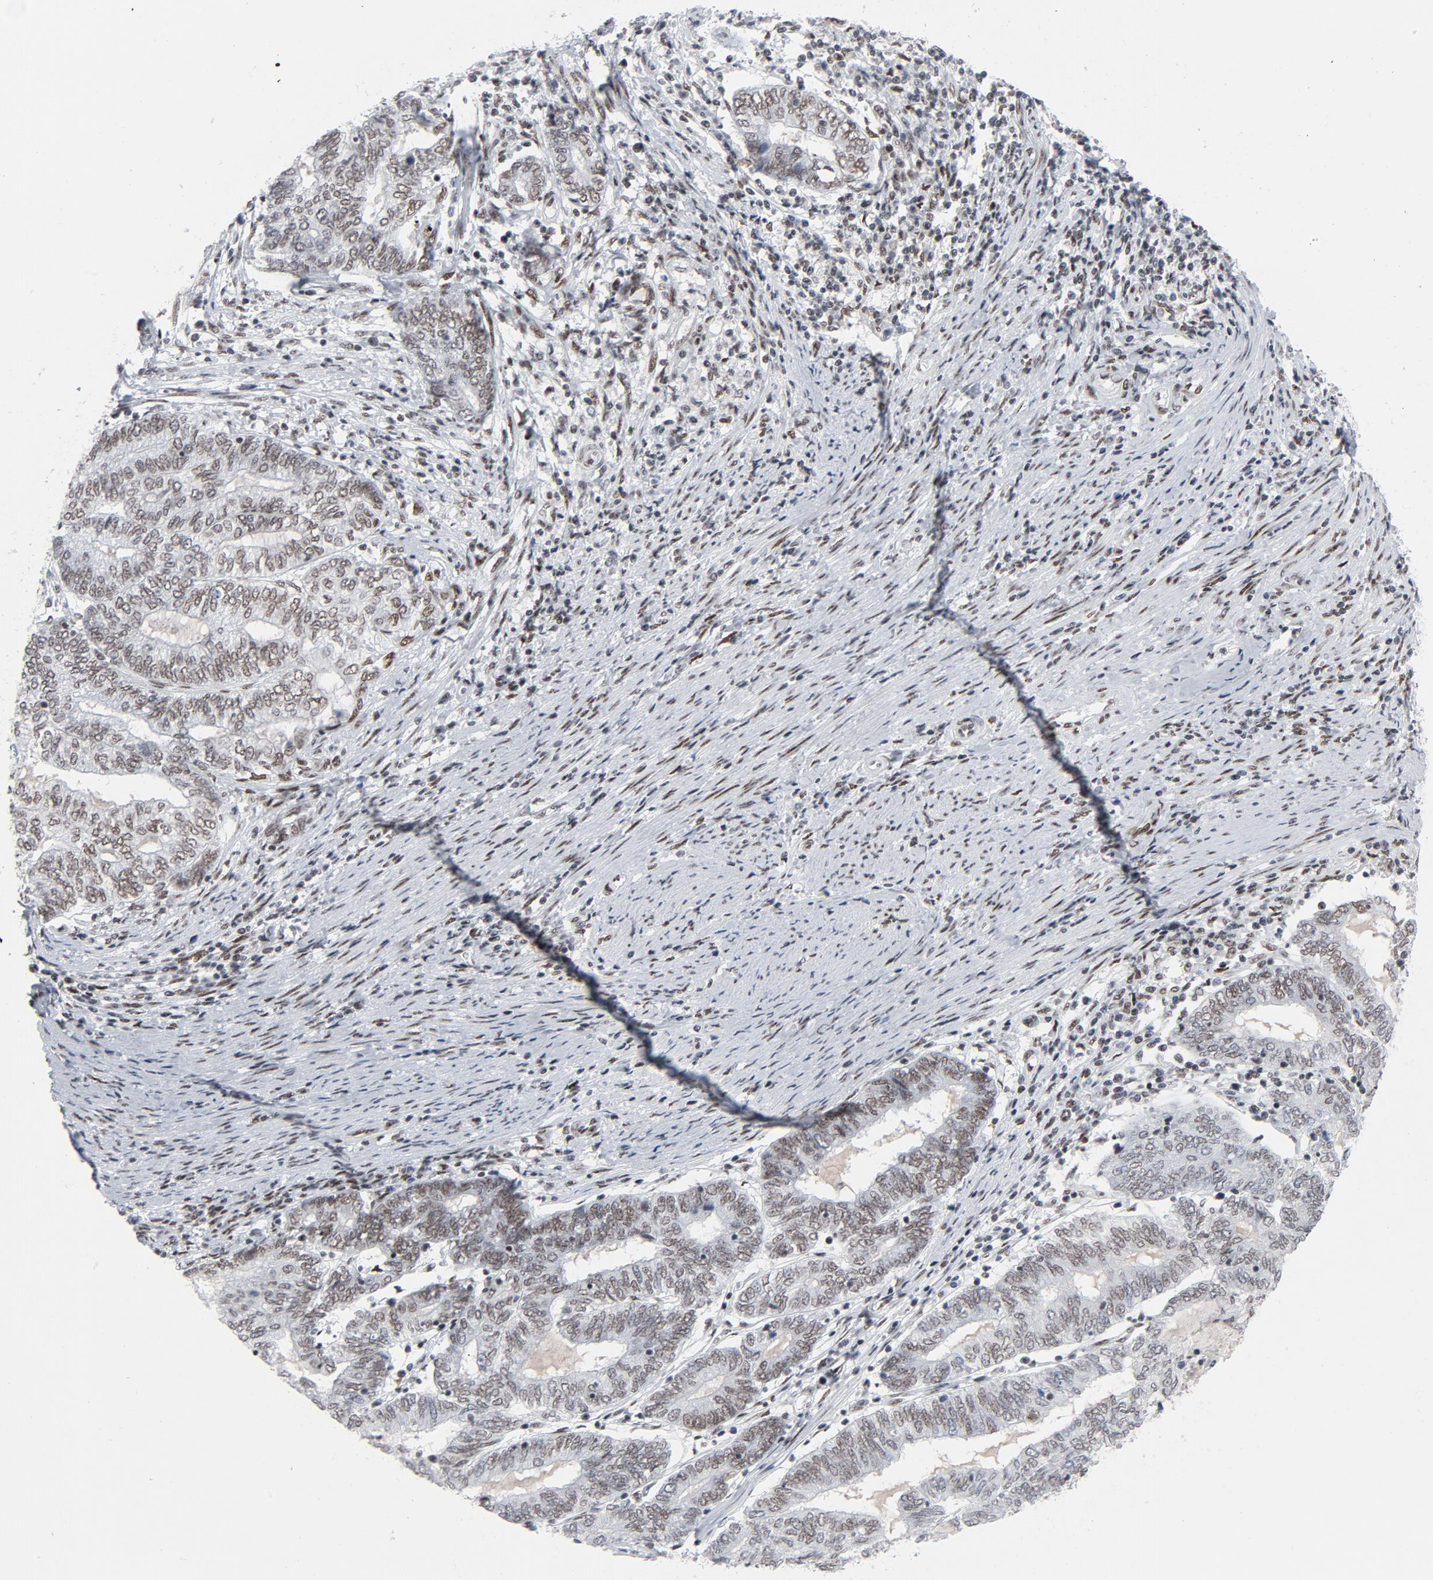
{"staining": {"intensity": "strong", "quantity": ">75%", "location": "nuclear"}, "tissue": "endometrial cancer", "cell_type": "Tumor cells", "image_type": "cancer", "snomed": [{"axis": "morphology", "description": "Adenocarcinoma, NOS"}, {"axis": "topography", "description": "Uterus"}, {"axis": "topography", "description": "Endometrium"}], "caption": "Endometrial adenocarcinoma tissue displays strong nuclear positivity in approximately >75% of tumor cells, visualized by immunohistochemistry.", "gene": "HSF1", "patient": {"sex": "female", "age": 70}}